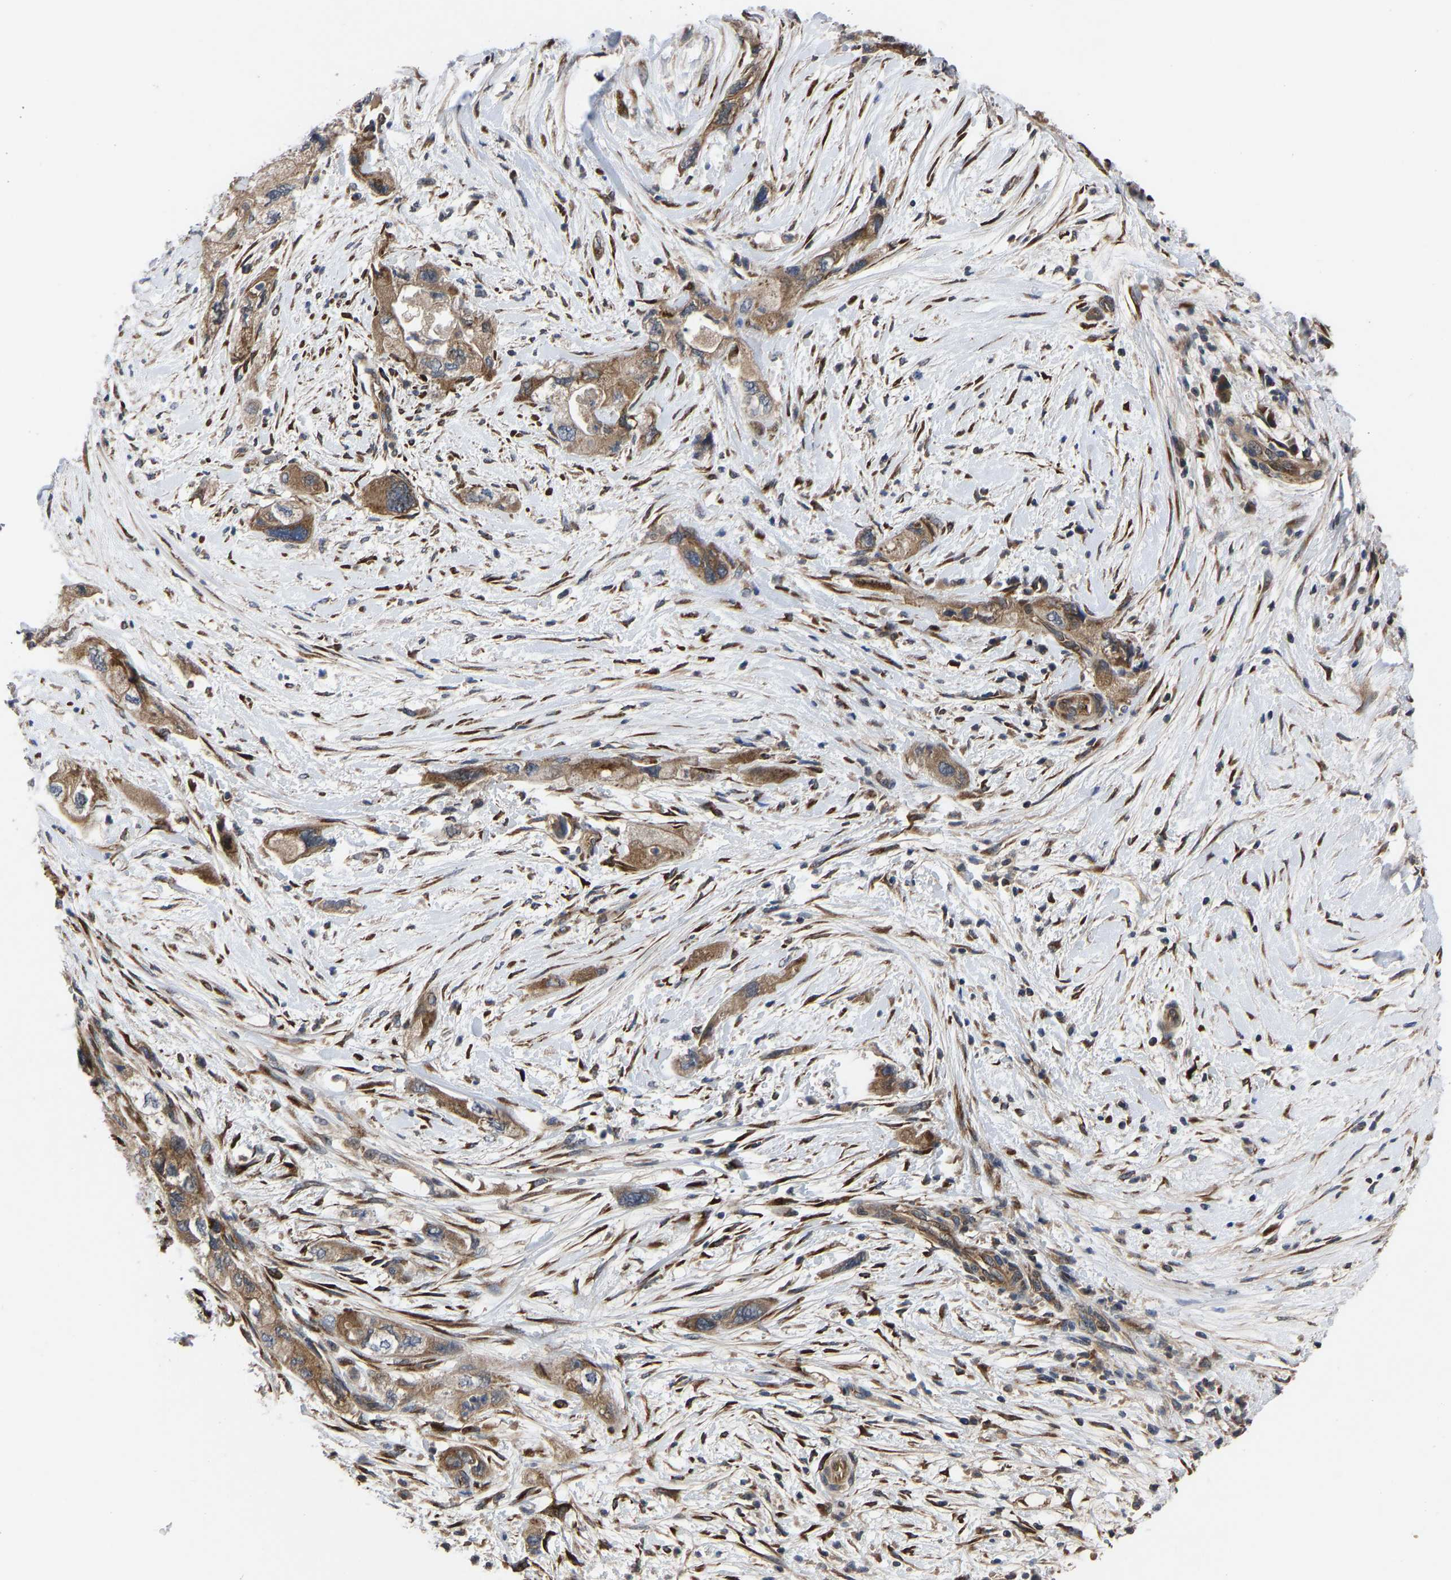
{"staining": {"intensity": "moderate", "quantity": ">75%", "location": "cytoplasmic/membranous"}, "tissue": "pancreatic cancer", "cell_type": "Tumor cells", "image_type": "cancer", "snomed": [{"axis": "morphology", "description": "Adenocarcinoma, NOS"}, {"axis": "topography", "description": "Pancreas"}], "caption": "The immunohistochemical stain shows moderate cytoplasmic/membranous positivity in tumor cells of adenocarcinoma (pancreatic) tissue.", "gene": "FRRS1", "patient": {"sex": "female", "age": 73}}